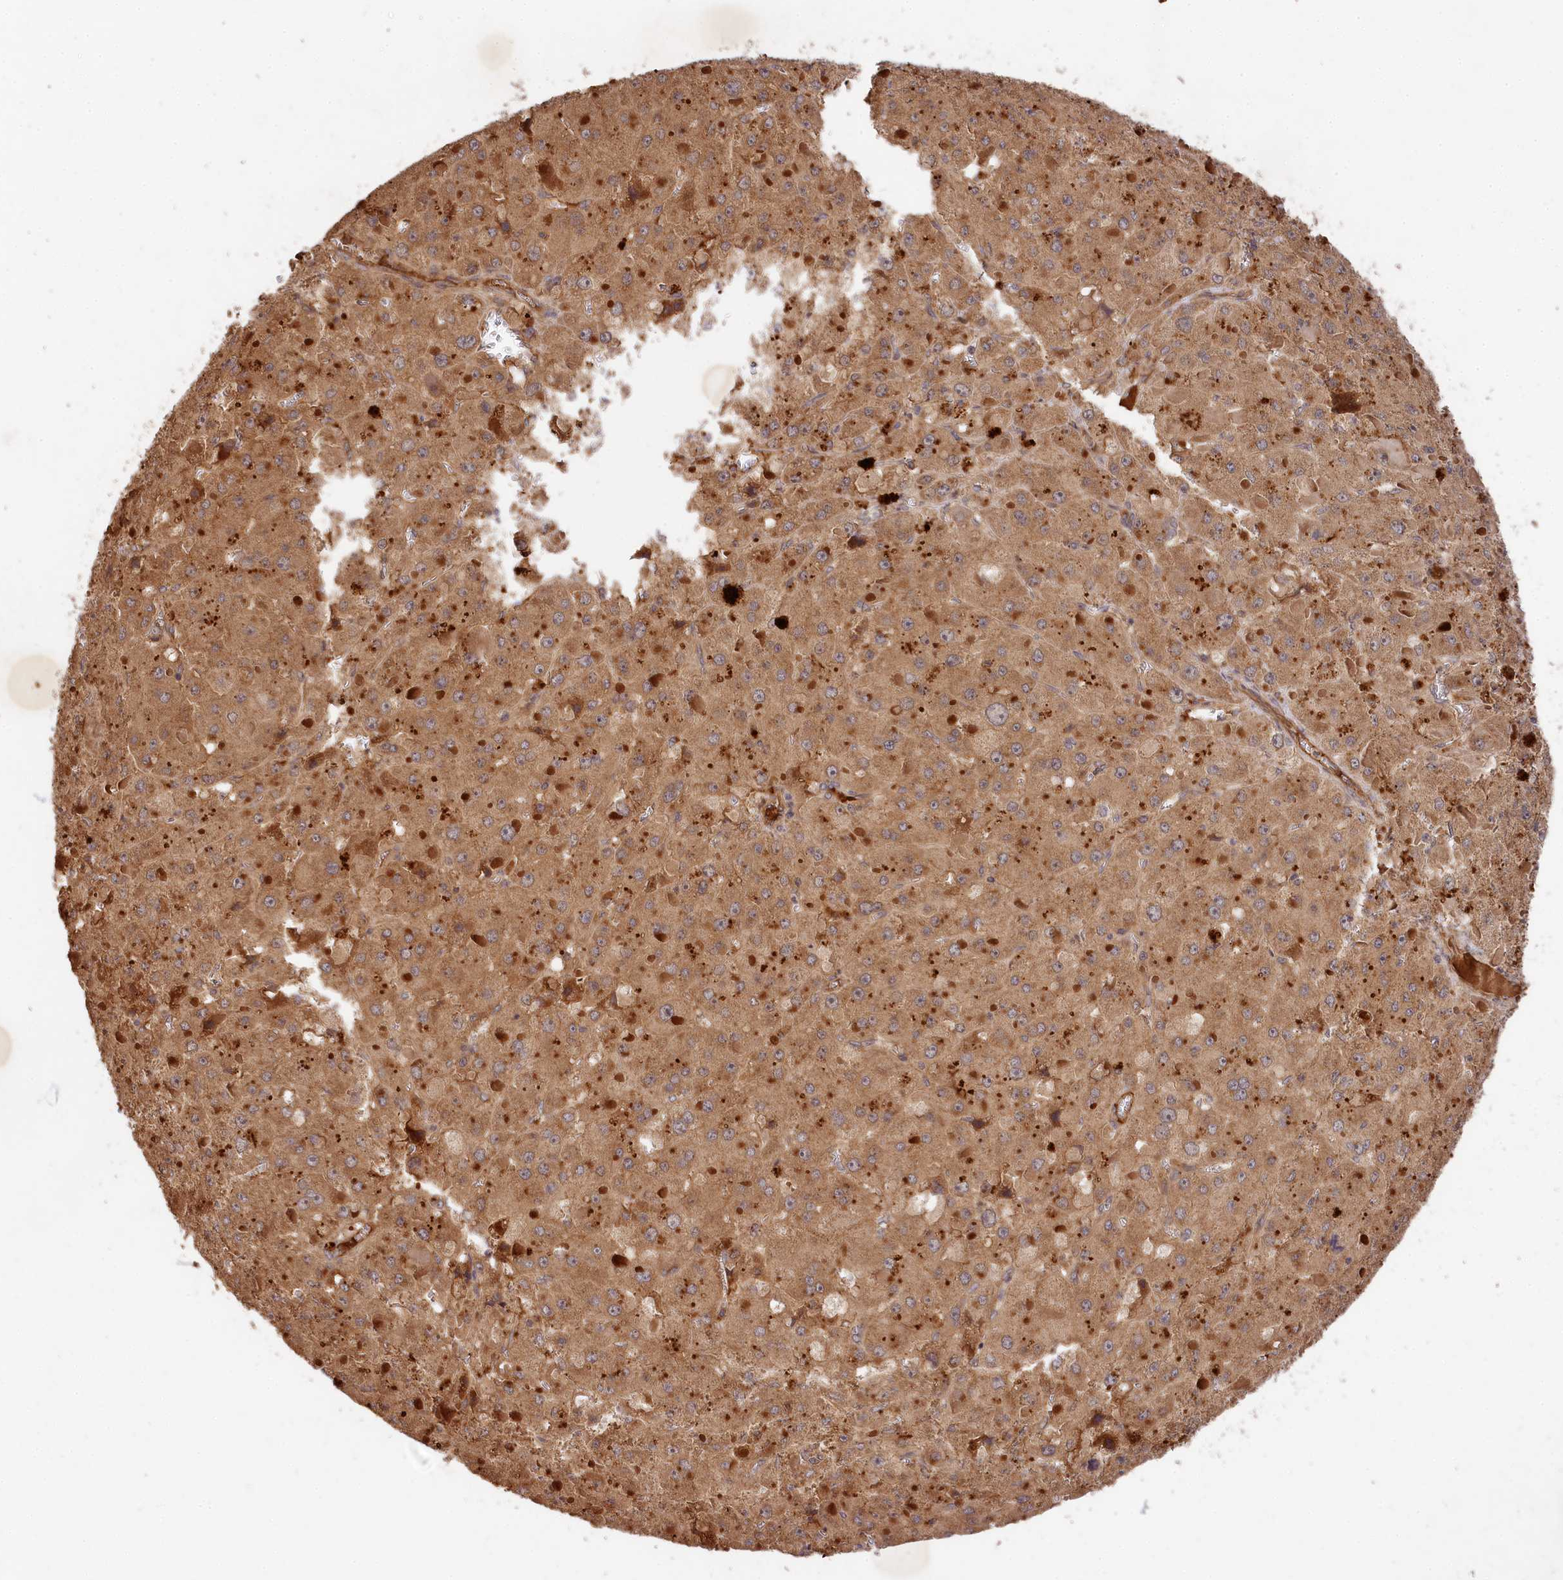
{"staining": {"intensity": "moderate", "quantity": ">75%", "location": "cytoplasmic/membranous"}, "tissue": "liver cancer", "cell_type": "Tumor cells", "image_type": "cancer", "snomed": [{"axis": "morphology", "description": "Carcinoma, Hepatocellular, NOS"}, {"axis": "topography", "description": "Liver"}], "caption": "Hepatocellular carcinoma (liver) tissue displays moderate cytoplasmic/membranous staining in about >75% of tumor cells (Stains: DAB (3,3'-diaminobenzidine) in brown, nuclei in blue, Microscopy: brightfield microscopy at high magnification).", "gene": "MCF2L2", "patient": {"sex": "female", "age": 73}}